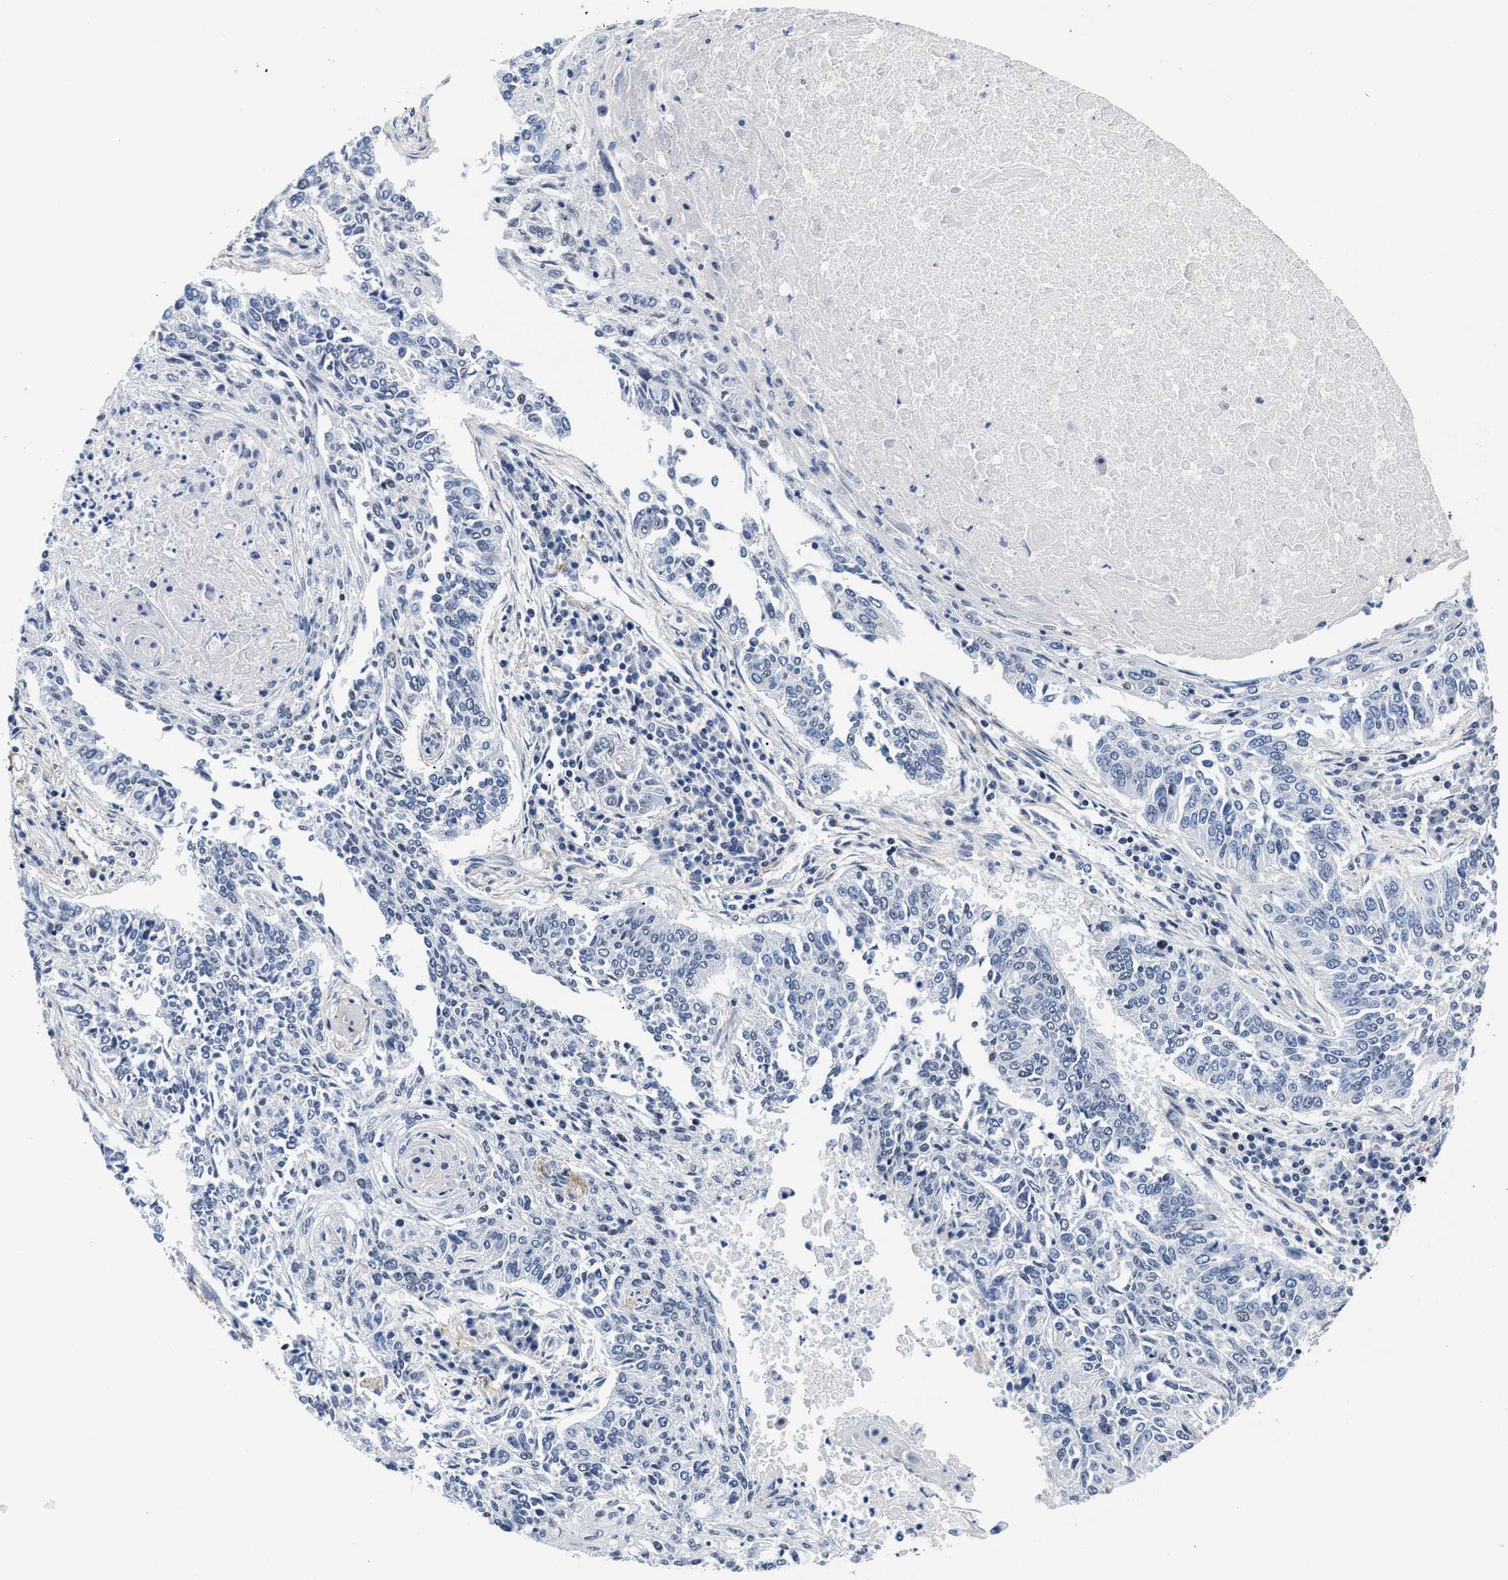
{"staining": {"intensity": "negative", "quantity": "none", "location": "none"}, "tissue": "lung cancer", "cell_type": "Tumor cells", "image_type": "cancer", "snomed": [{"axis": "morphology", "description": "Normal tissue, NOS"}, {"axis": "morphology", "description": "Squamous cell carcinoma, NOS"}, {"axis": "topography", "description": "Cartilage tissue"}, {"axis": "topography", "description": "Bronchus"}, {"axis": "topography", "description": "Lung"}], "caption": "Immunohistochemistry of squamous cell carcinoma (lung) reveals no staining in tumor cells. Nuclei are stained in blue.", "gene": "ACTL7B", "patient": {"sex": "female", "age": 49}}